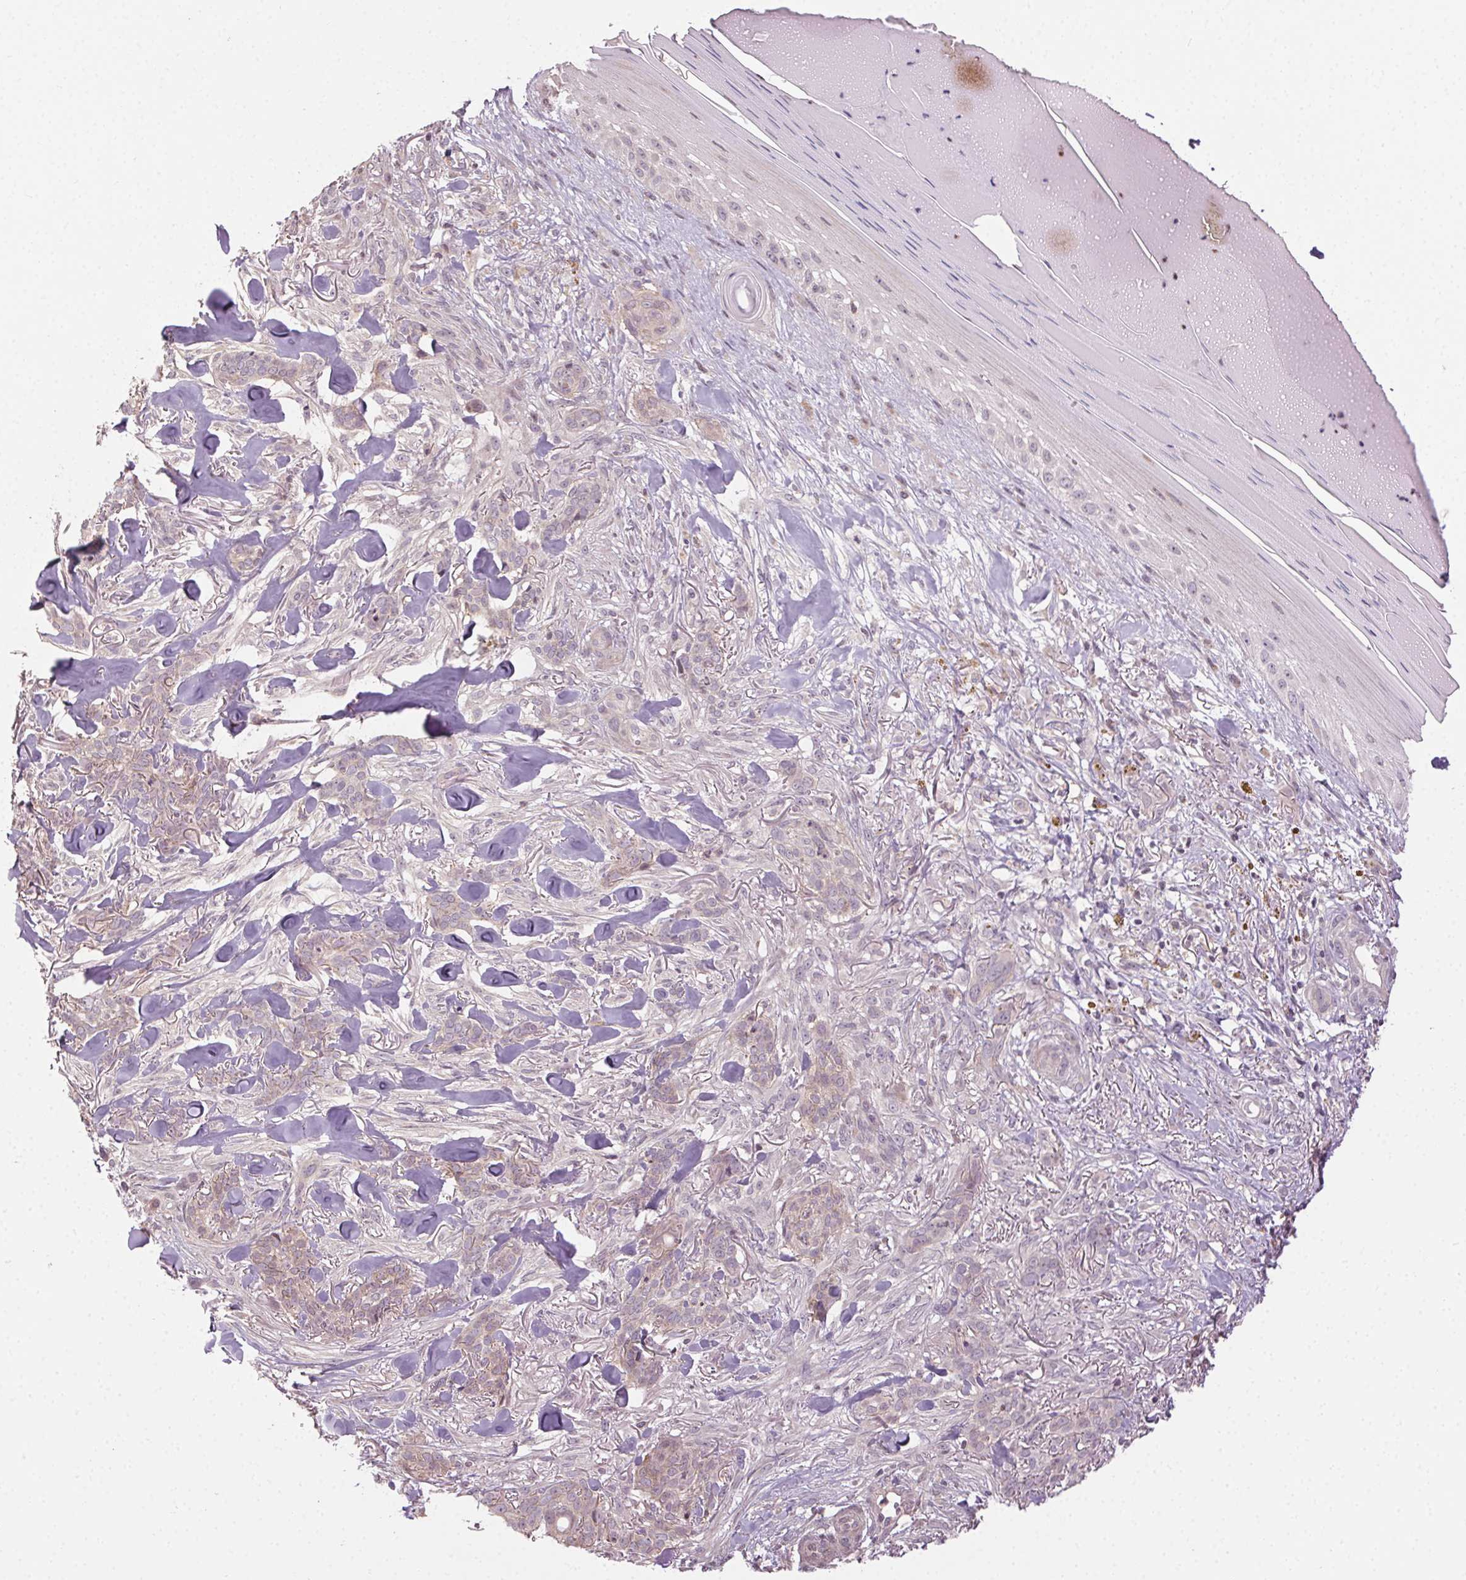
{"staining": {"intensity": "weak", "quantity": "<25%", "location": "cytoplasmic/membranous"}, "tissue": "skin cancer", "cell_type": "Tumor cells", "image_type": "cancer", "snomed": [{"axis": "morphology", "description": "Basal cell carcinoma"}, {"axis": "topography", "description": "Skin"}], "caption": "An immunohistochemistry micrograph of skin cancer (basal cell carcinoma) is shown. There is no staining in tumor cells of skin cancer (basal cell carcinoma).", "gene": "ATP1B3", "patient": {"sex": "female", "age": 61}}